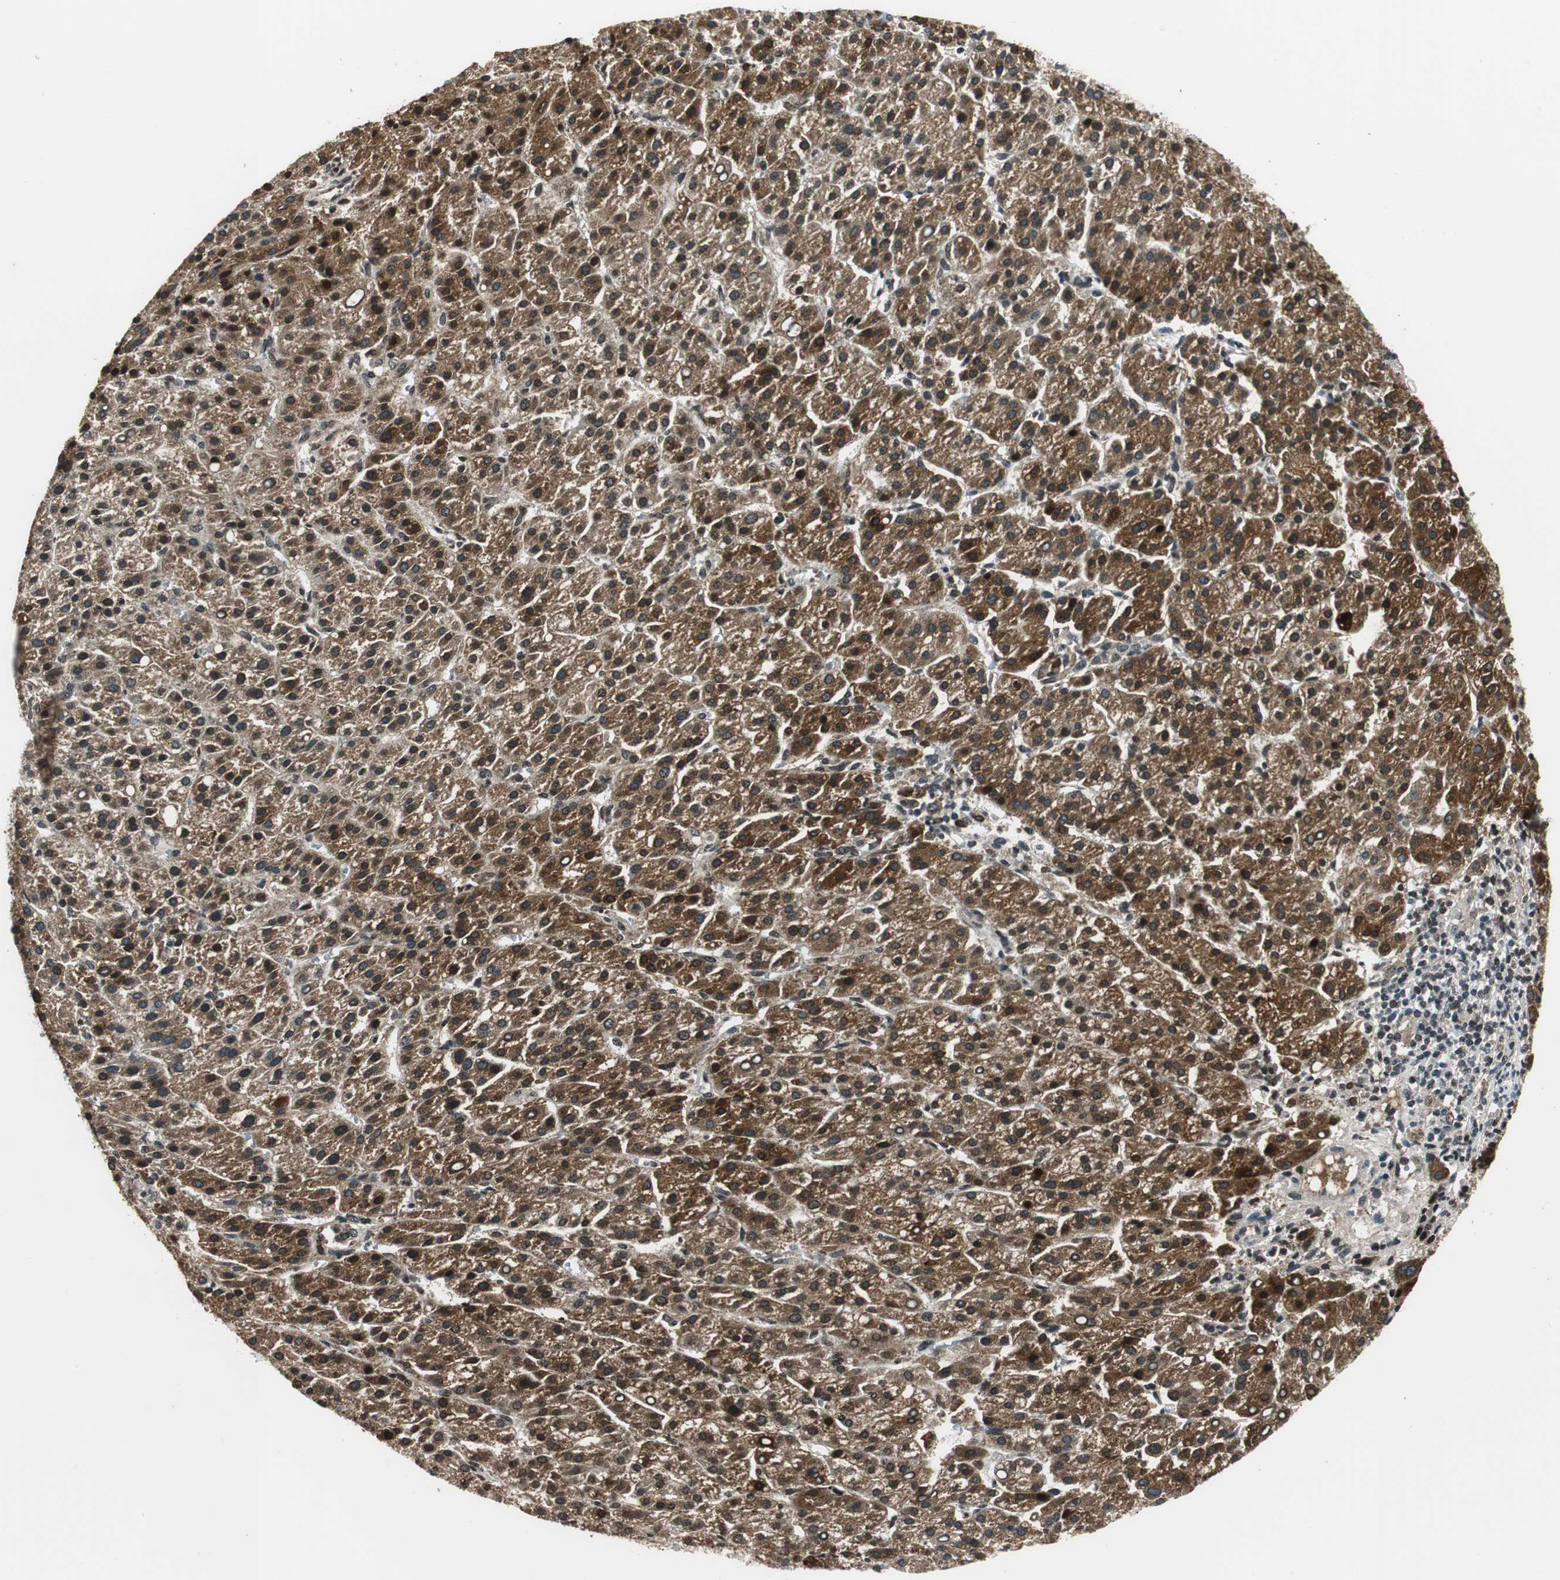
{"staining": {"intensity": "strong", "quantity": ">75%", "location": "cytoplasmic/membranous"}, "tissue": "liver cancer", "cell_type": "Tumor cells", "image_type": "cancer", "snomed": [{"axis": "morphology", "description": "Carcinoma, Hepatocellular, NOS"}, {"axis": "topography", "description": "Liver"}], "caption": "Hepatocellular carcinoma (liver) stained for a protein exhibits strong cytoplasmic/membranous positivity in tumor cells. (DAB IHC, brown staining for protein, blue staining for nuclei).", "gene": "ORM1", "patient": {"sex": "female", "age": 58}}